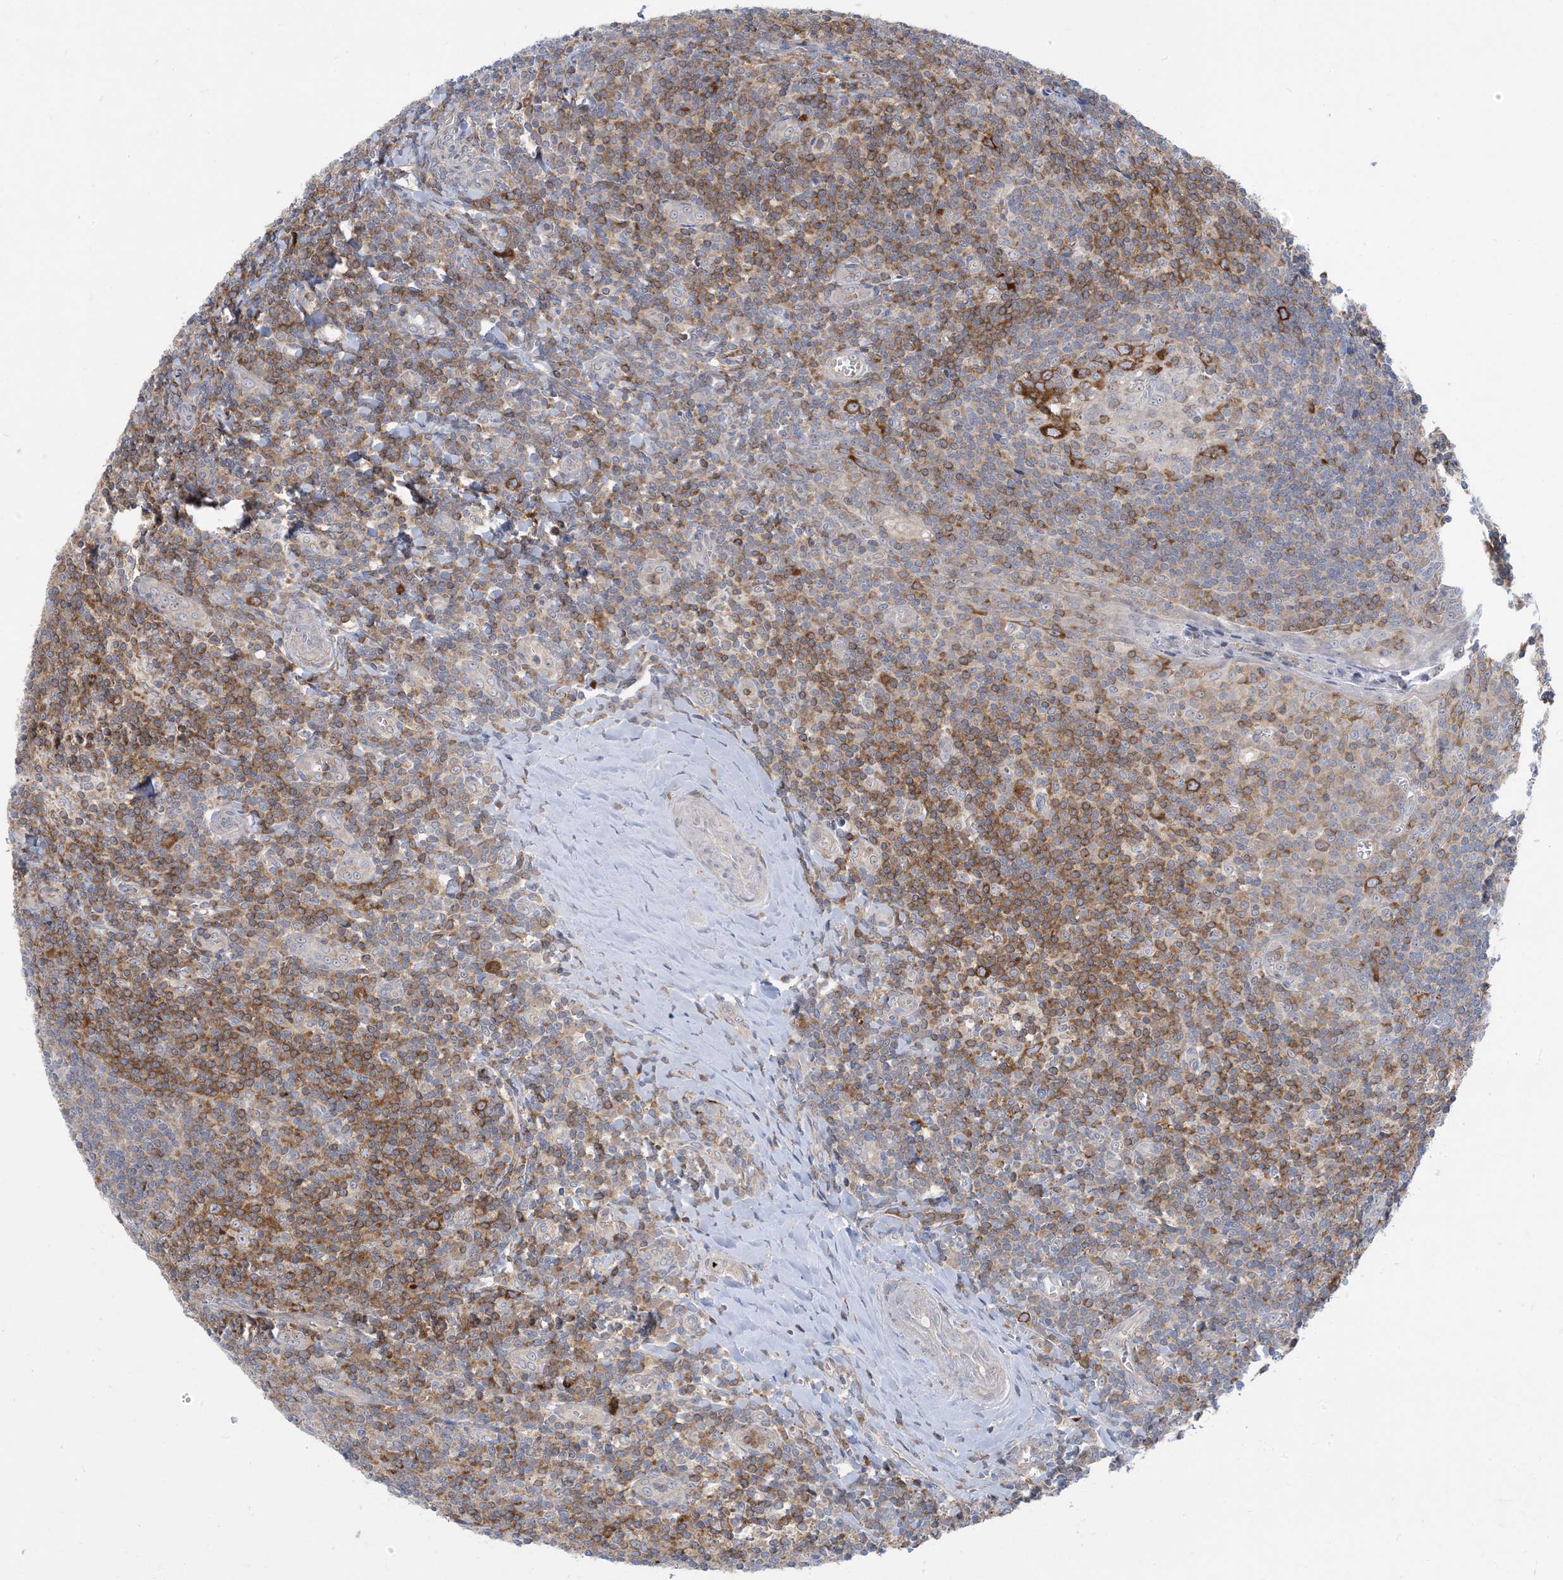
{"staining": {"intensity": "strong", "quantity": "25%-75%", "location": "cytoplasmic/membranous"}, "tissue": "tonsil", "cell_type": "Germinal center cells", "image_type": "normal", "snomed": [{"axis": "morphology", "description": "Normal tissue, NOS"}, {"axis": "topography", "description": "Tonsil"}], "caption": "Tonsil stained with DAB immunohistochemistry reveals high levels of strong cytoplasmic/membranous positivity in about 25%-75% of germinal center cells. (brown staining indicates protein expression, while blue staining denotes nuclei).", "gene": "AOC1", "patient": {"sex": "male", "age": 27}}